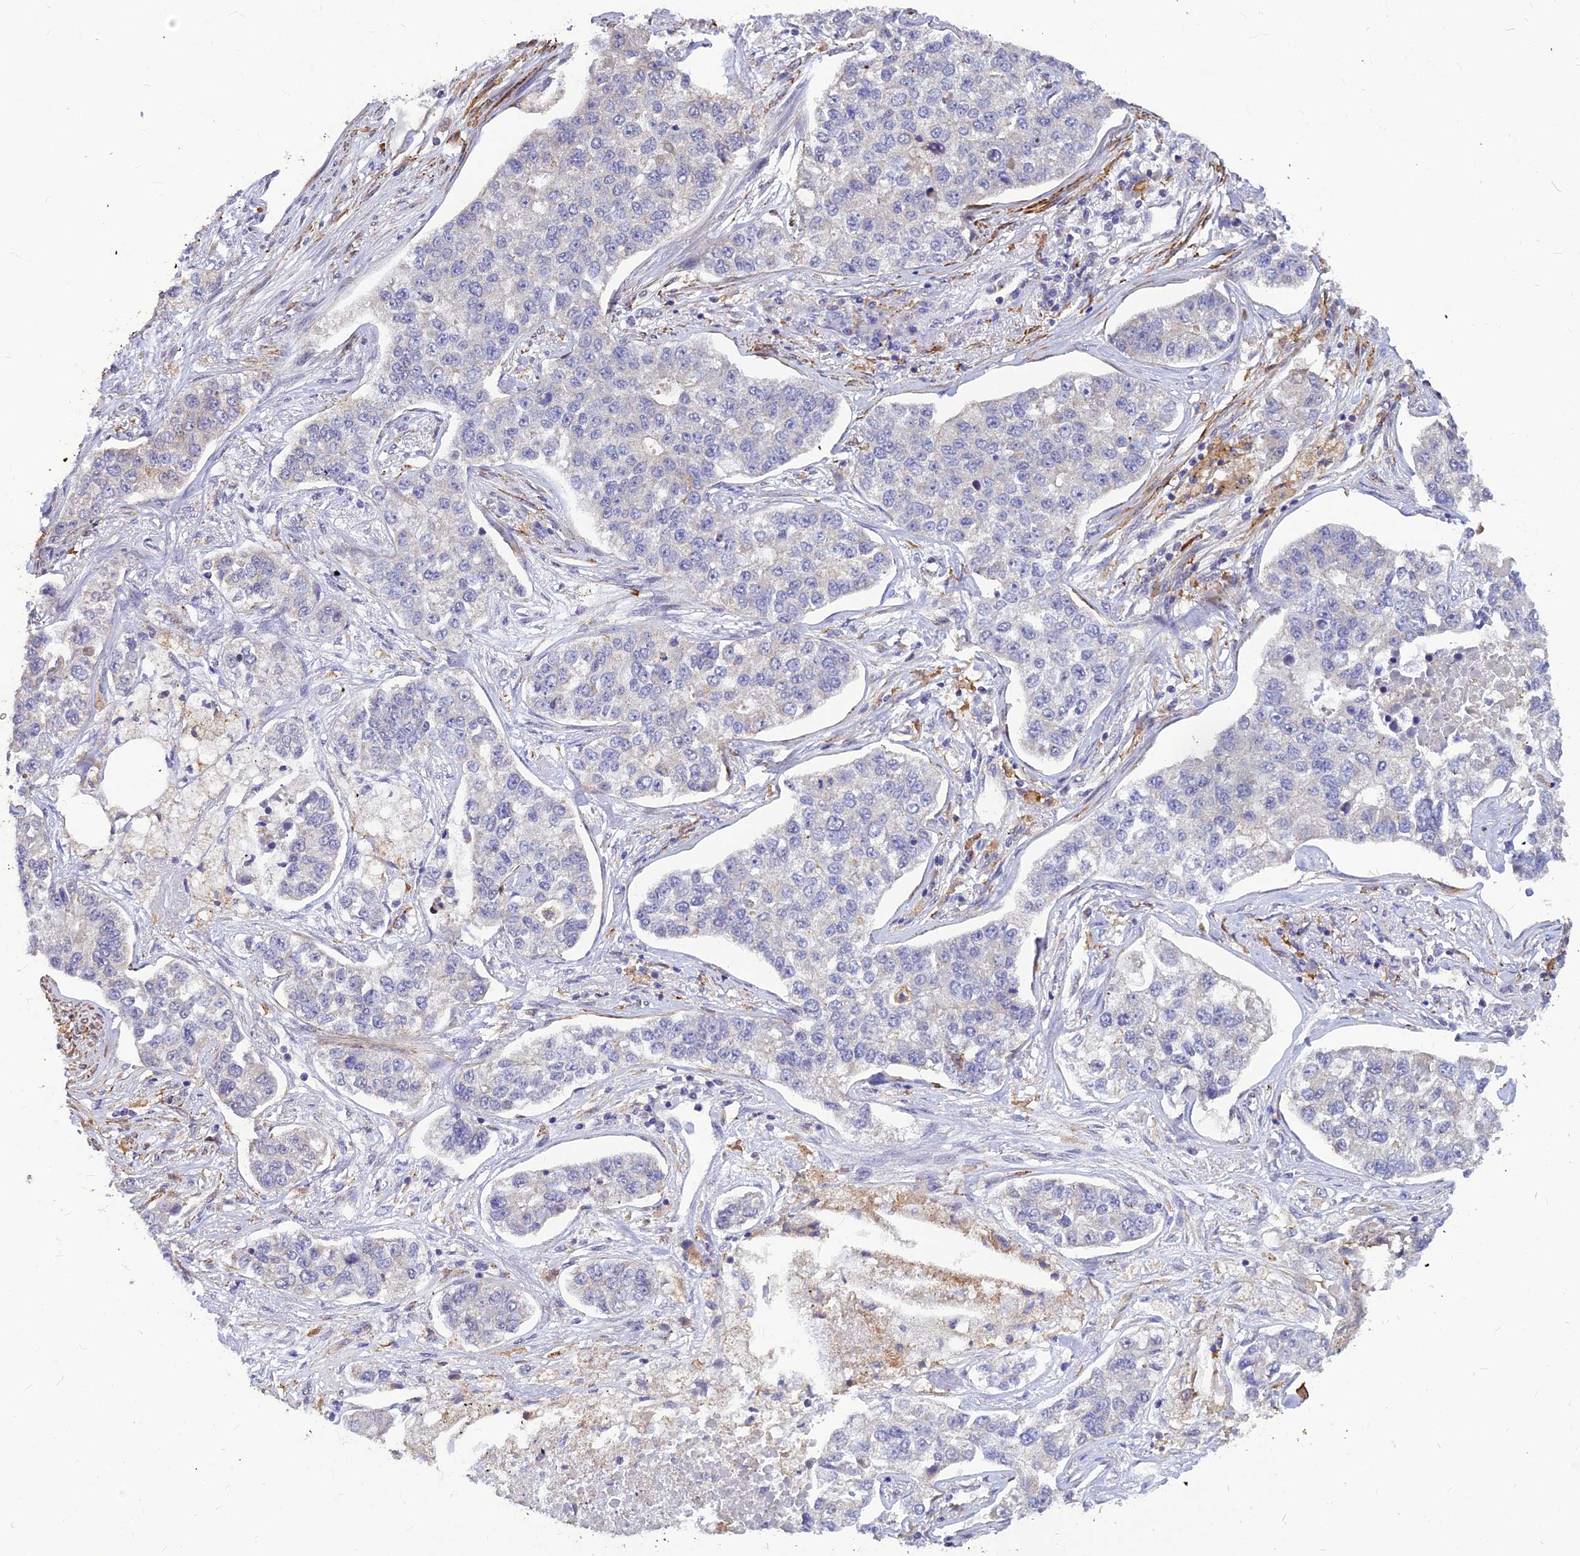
{"staining": {"intensity": "negative", "quantity": "none", "location": "none"}, "tissue": "lung cancer", "cell_type": "Tumor cells", "image_type": "cancer", "snomed": [{"axis": "morphology", "description": "Adenocarcinoma, NOS"}, {"axis": "topography", "description": "Lung"}], "caption": "Immunohistochemical staining of lung cancer (adenocarcinoma) shows no significant positivity in tumor cells.", "gene": "LEKR1", "patient": {"sex": "male", "age": 49}}